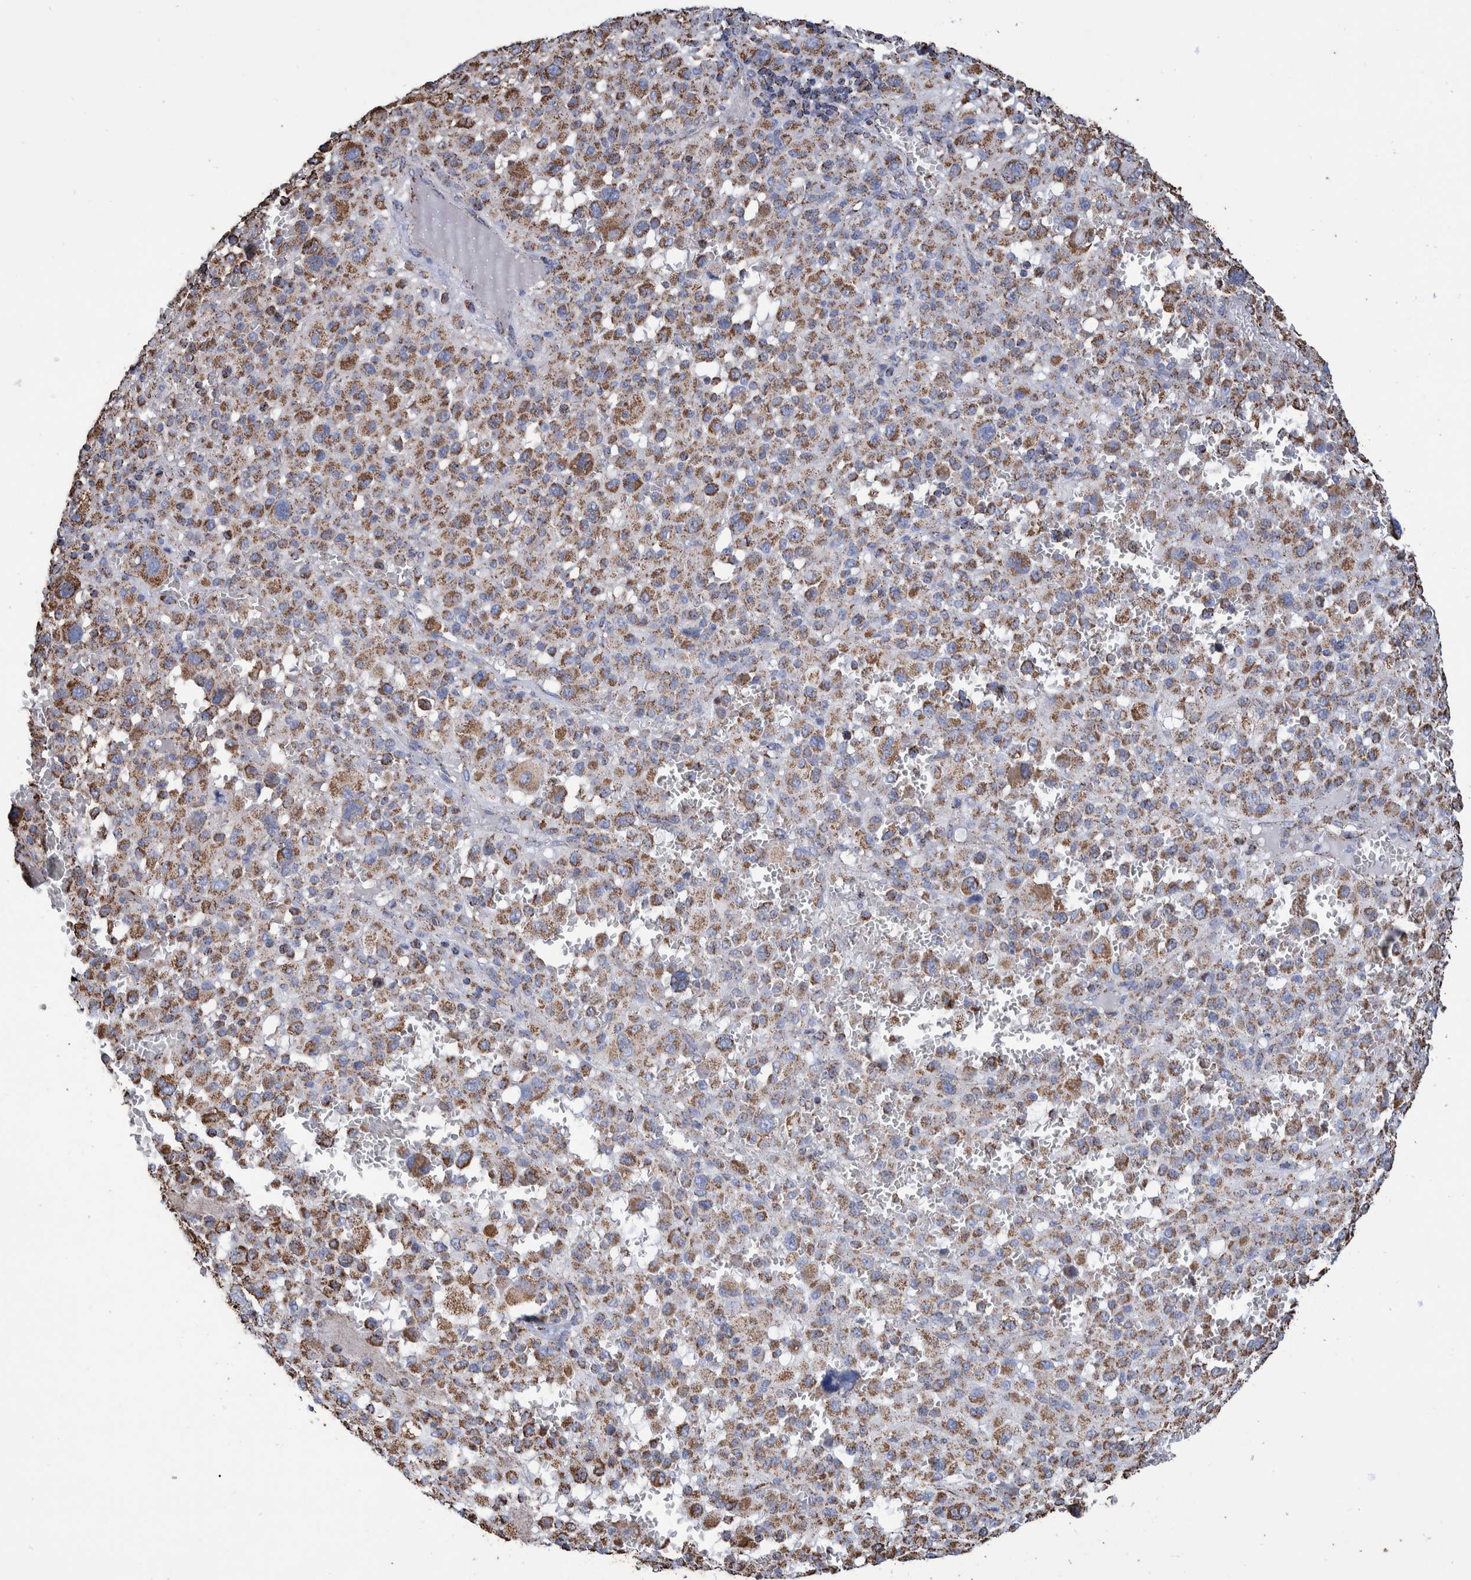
{"staining": {"intensity": "moderate", "quantity": ">75%", "location": "cytoplasmic/membranous"}, "tissue": "melanoma", "cell_type": "Tumor cells", "image_type": "cancer", "snomed": [{"axis": "morphology", "description": "Malignant melanoma, Metastatic site"}, {"axis": "topography", "description": "Skin"}], "caption": "Malignant melanoma (metastatic site) stained with a brown dye reveals moderate cytoplasmic/membranous positive expression in about >75% of tumor cells.", "gene": "VPS26C", "patient": {"sex": "female", "age": 74}}